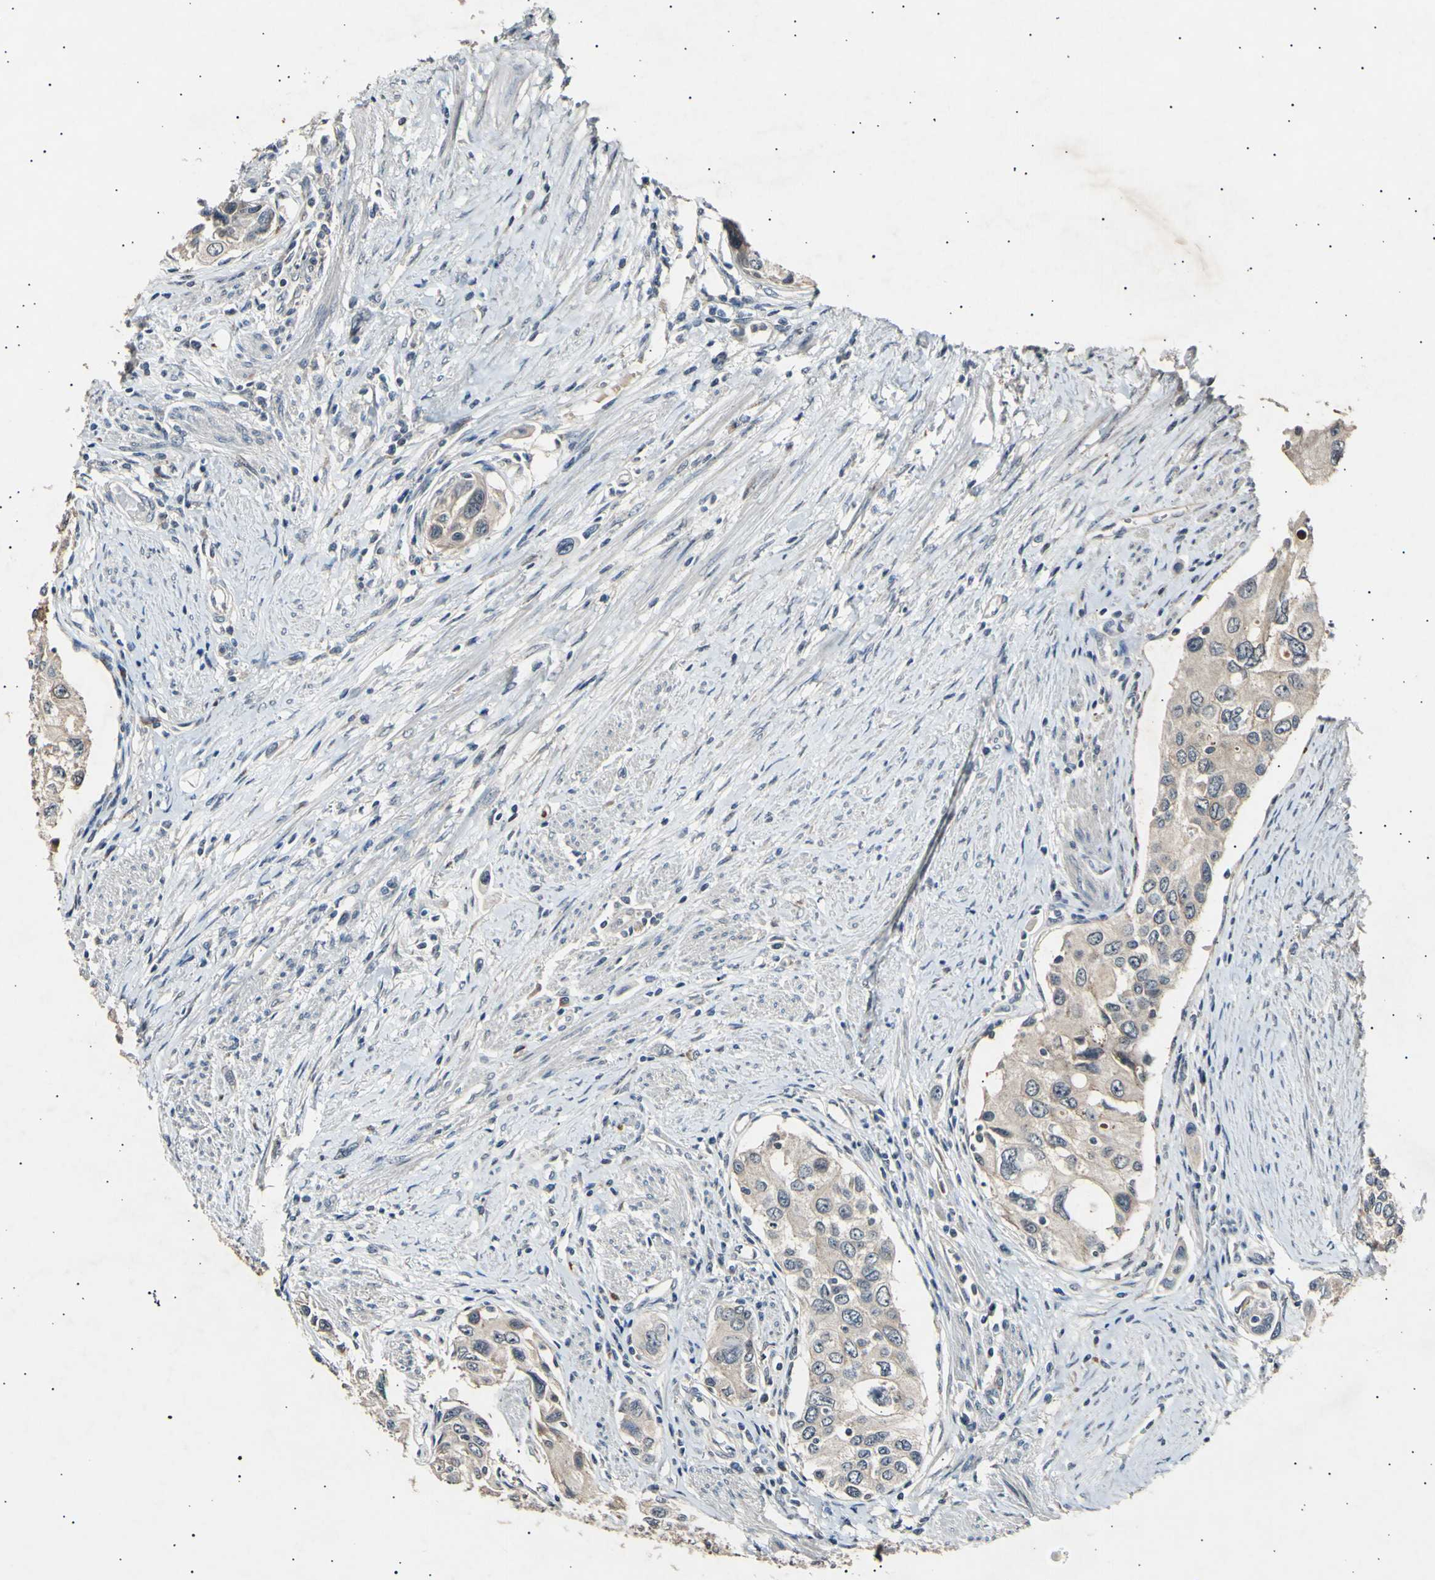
{"staining": {"intensity": "weak", "quantity": ">75%", "location": "cytoplasmic/membranous"}, "tissue": "urothelial cancer", "cell_type": "Tumor cells", "image_type": "cancer", "snomed": [{"axis": "morphology", "description": "Urothelial carcinoma, High grade"}, {"axis": "topography", "description": "Urinary bladder"}], "caption": "Urothelial carcinoma (high-grade) stained with immunohistochemistry (IHC) exhibits weak cytoplasmic/membranous positivity in approximately >75% of tumor cells.", "gene": "ADCY3", "patient": {"sex": "female", "age": 56}}